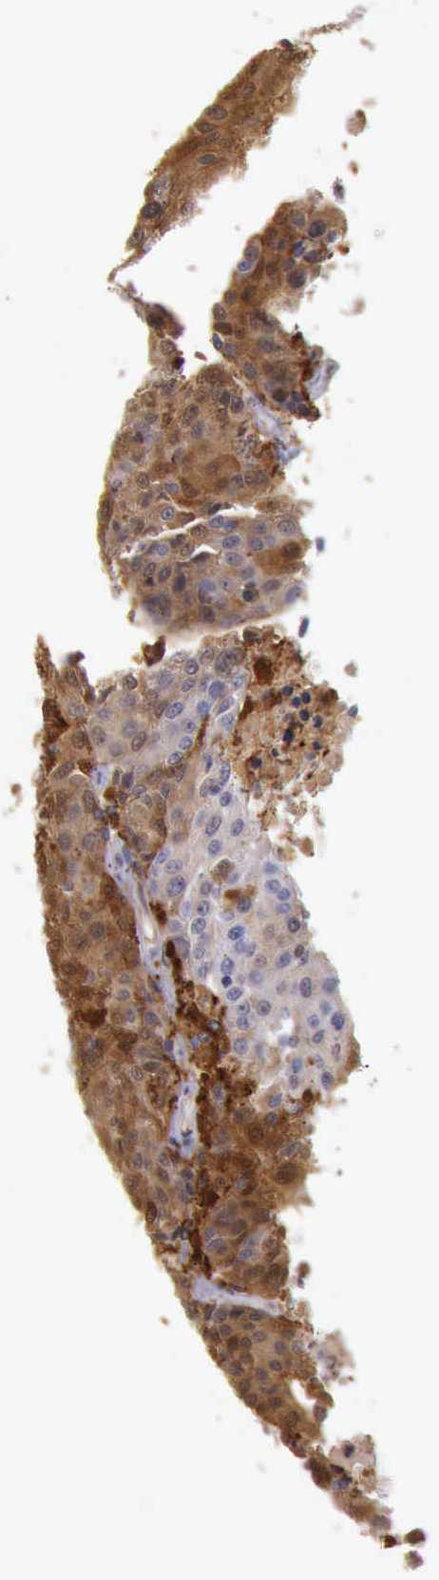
{"staining": {"intensity": "moderate", "quantity": "25%-75%", "location": "cytoplasmic/membranous,nuclear"}, "tissue": "urothelial cancer", "cell_type": "Tumor cells", "image_type": "cancer", "snomed": [{"axis": "morphology", "description": "Urothelial carcinoma, High grade"}, {"axis": "topography", "description": "Urinary bladder"}], "caption": "The histopathology image shows immunohistochemical staining of high-grade urothelial carcinoma. There is moderate cytoplasmic/membranous and nuclear positivity is seen in approximately 25%-75% of tumor cells. Using DAB (brown) and hematoxylin (blue) stains, captured at high magnification using brightfield microscopy.", "gene": "TYMP", "patient": {"sex": "female", "age": 85}}